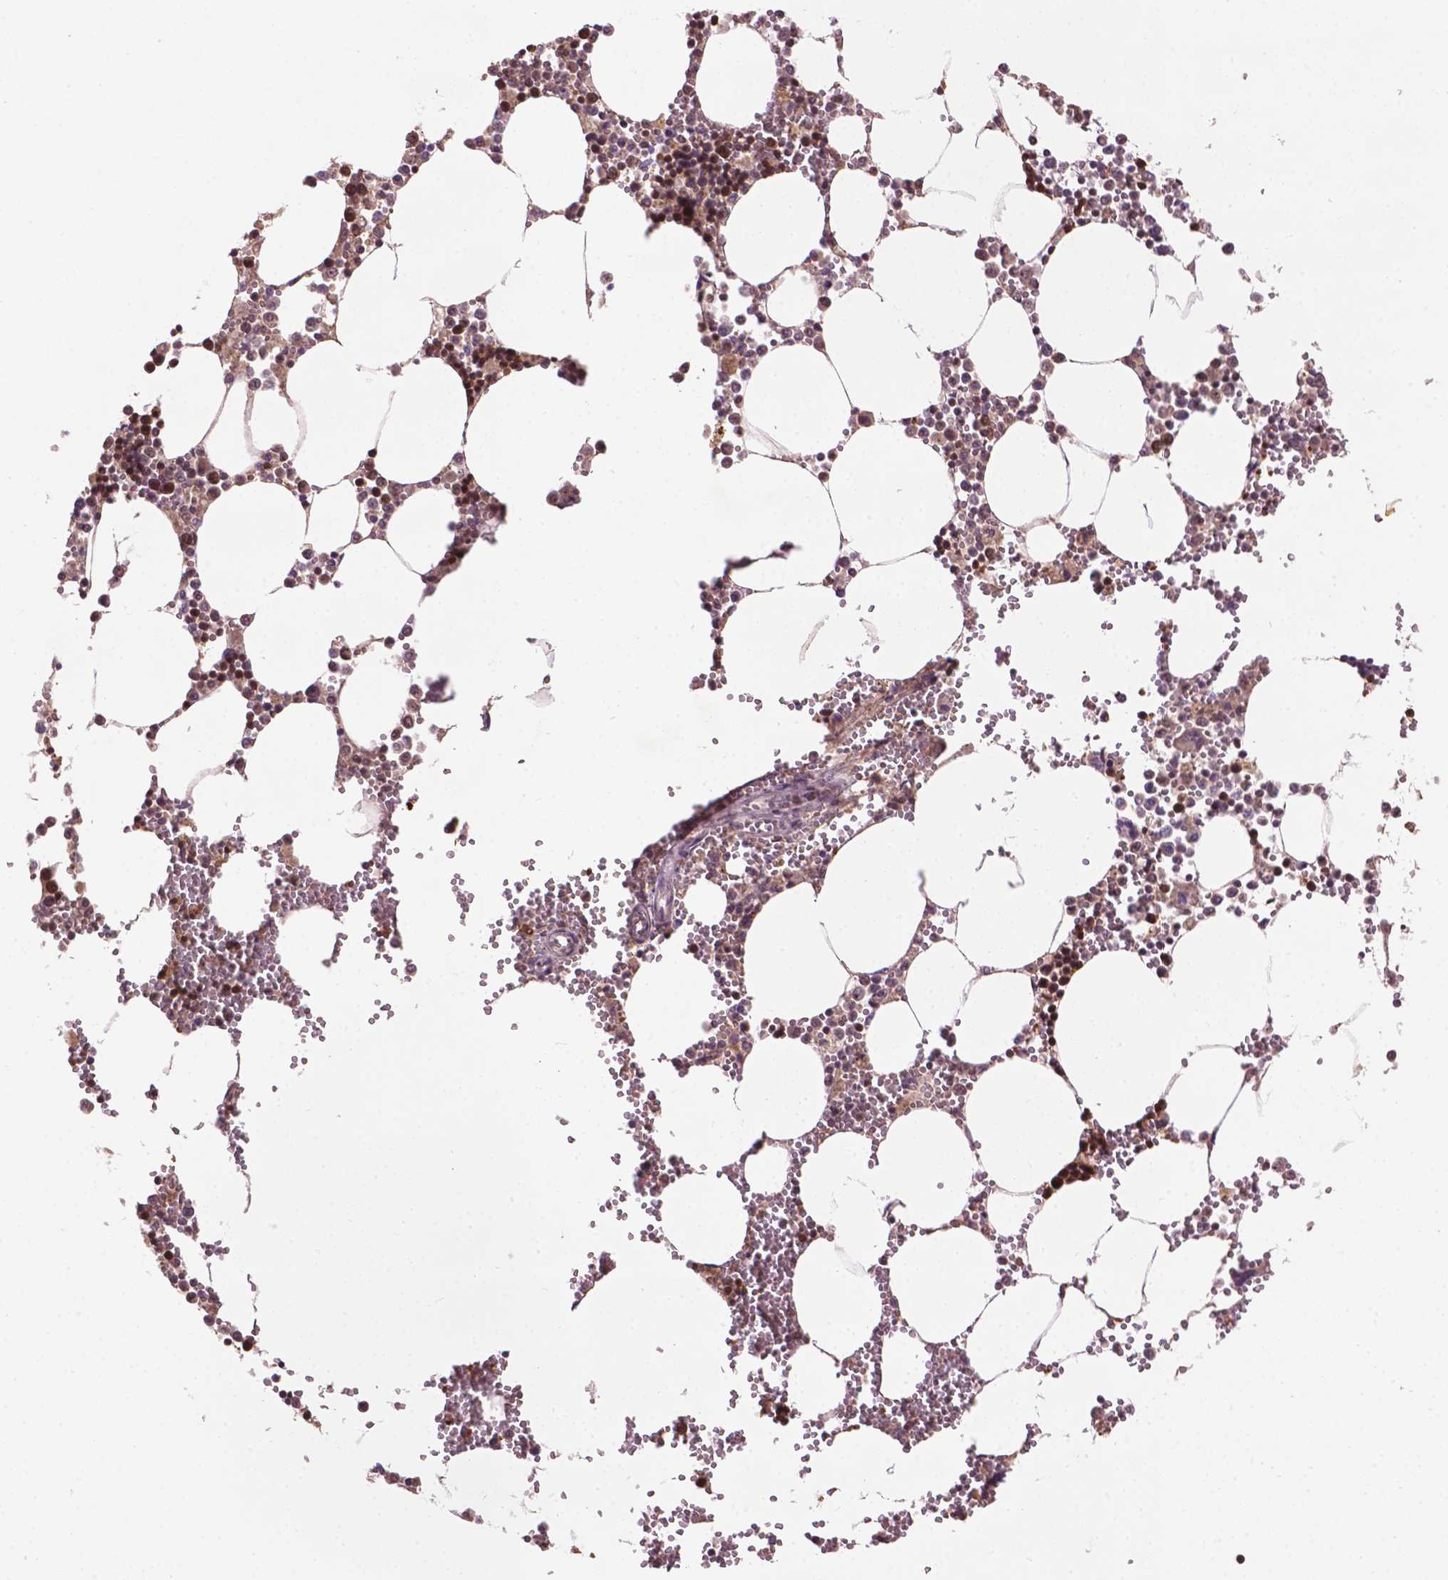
{"staining": {"intensity": "strong", "quantity": ">75%", "location": "nuclear"}, "tissue": "bone marrow", "cell_type": "Hematopoietic cells", "image_type": "normal", "snomed": [{"axis": "morphology", "description": "Normal tissue, NOS"}, {"axis": "topography", "description": "Bone marrow"}], "caption": "Hematopoietic cells display strong nuclear expression in about >75% of cells in benign bone marrow. (IHC, brightfield microscopy, high magnification).", "gene": "ZNF41", "patient": {"sex": "male", "age": 54}}